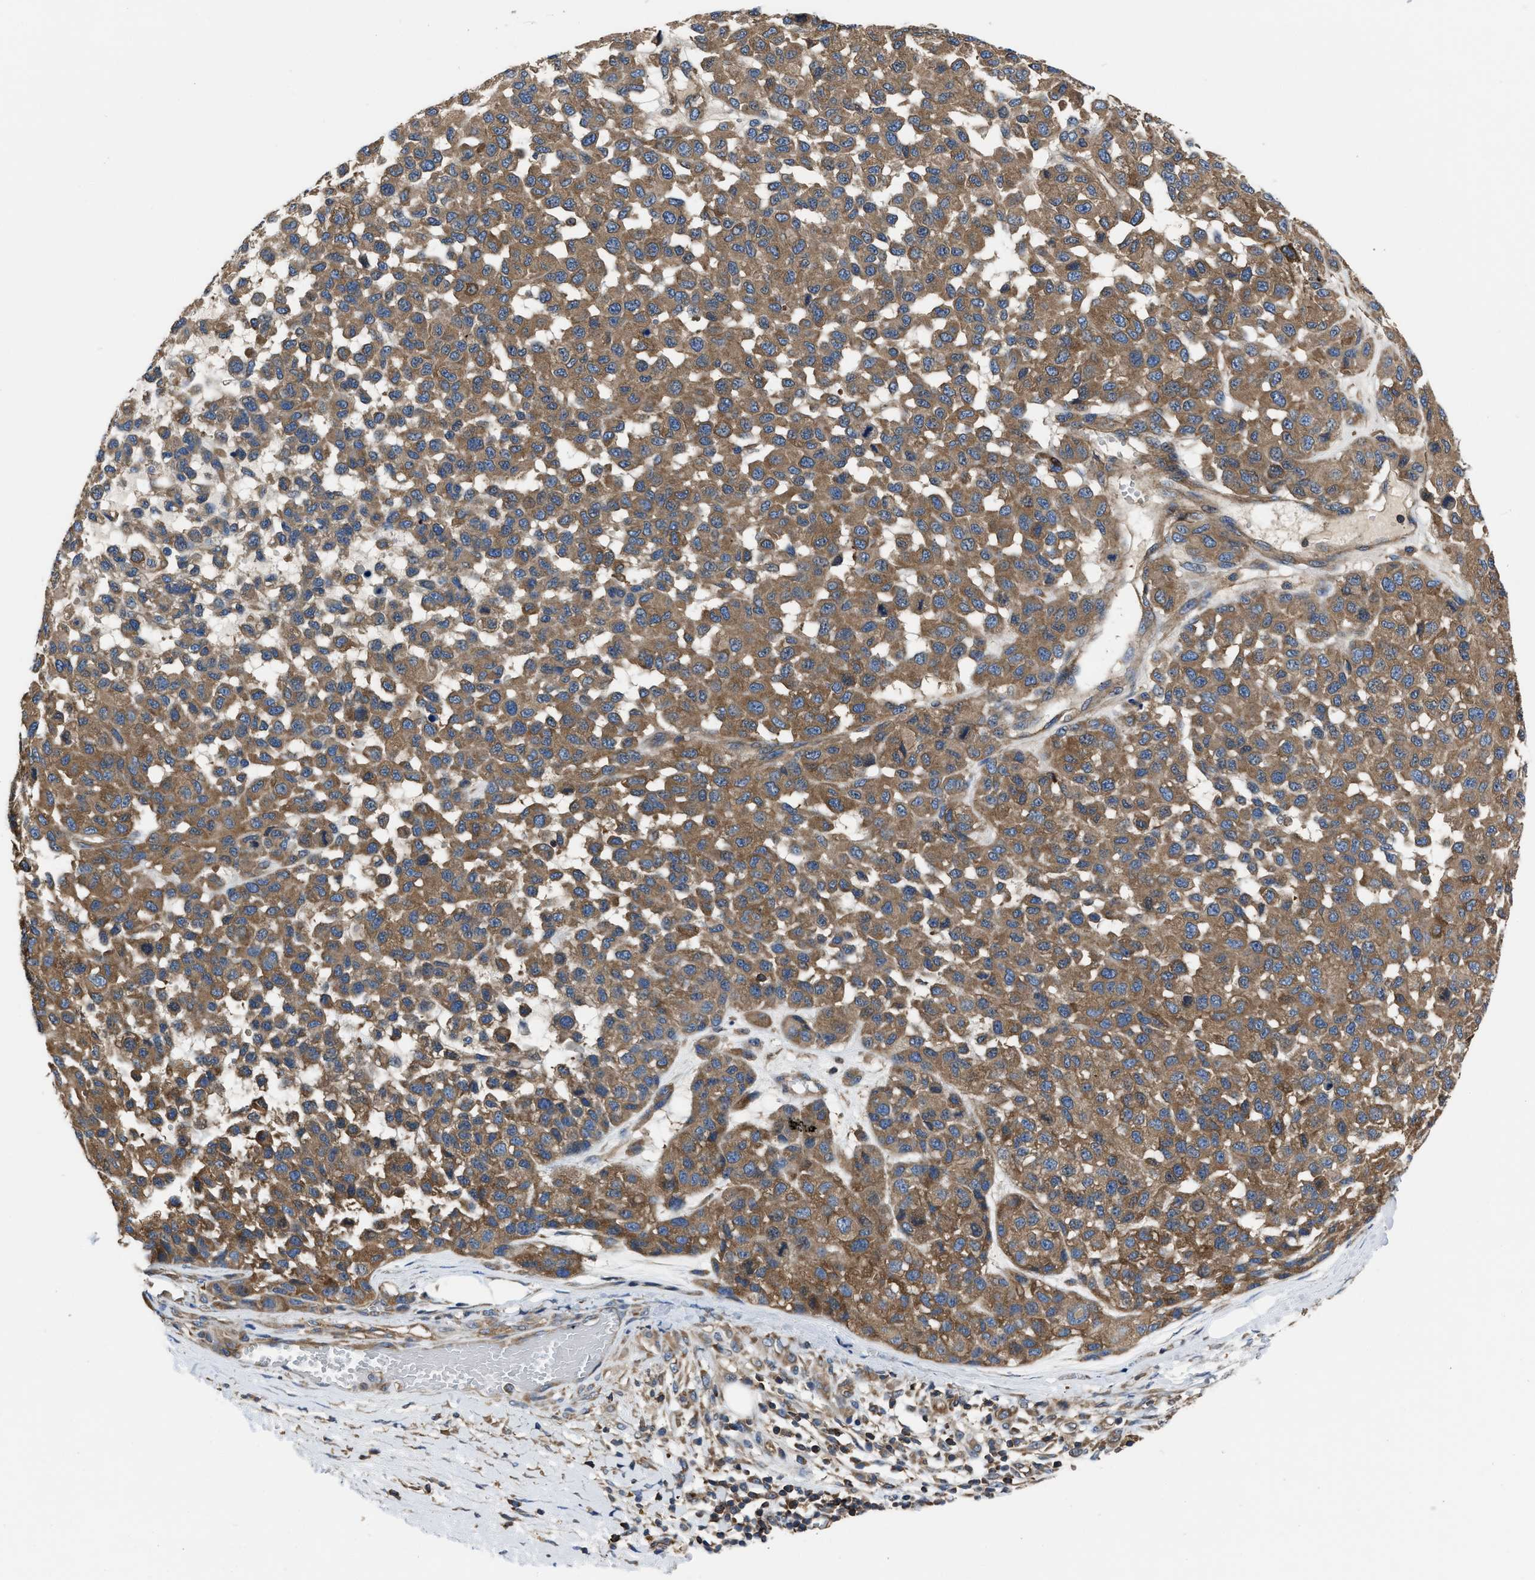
{"staining": {"intensity": "moderate", "quantity": ">75%", "location": "cytoplasmic/membranous"}, "tissue": "melanoma", "cell_type": "Tumor cells", "image_type": "cancer", "snomed": [{"axis": "morphology", "description": "Malignant melanoma, NOS"}, {"axis": "topography", "description": "Skin"}], "caption": "DAB (3,3'-diaminobenzidine) immunohistochemical staining of human malignant melanoma demonstrates moderate cytoplasmic/membranous protein staining in about >75% of tumor cells.", "gene": "YARS1", "patient": {"sex": "male", "age": 62}}